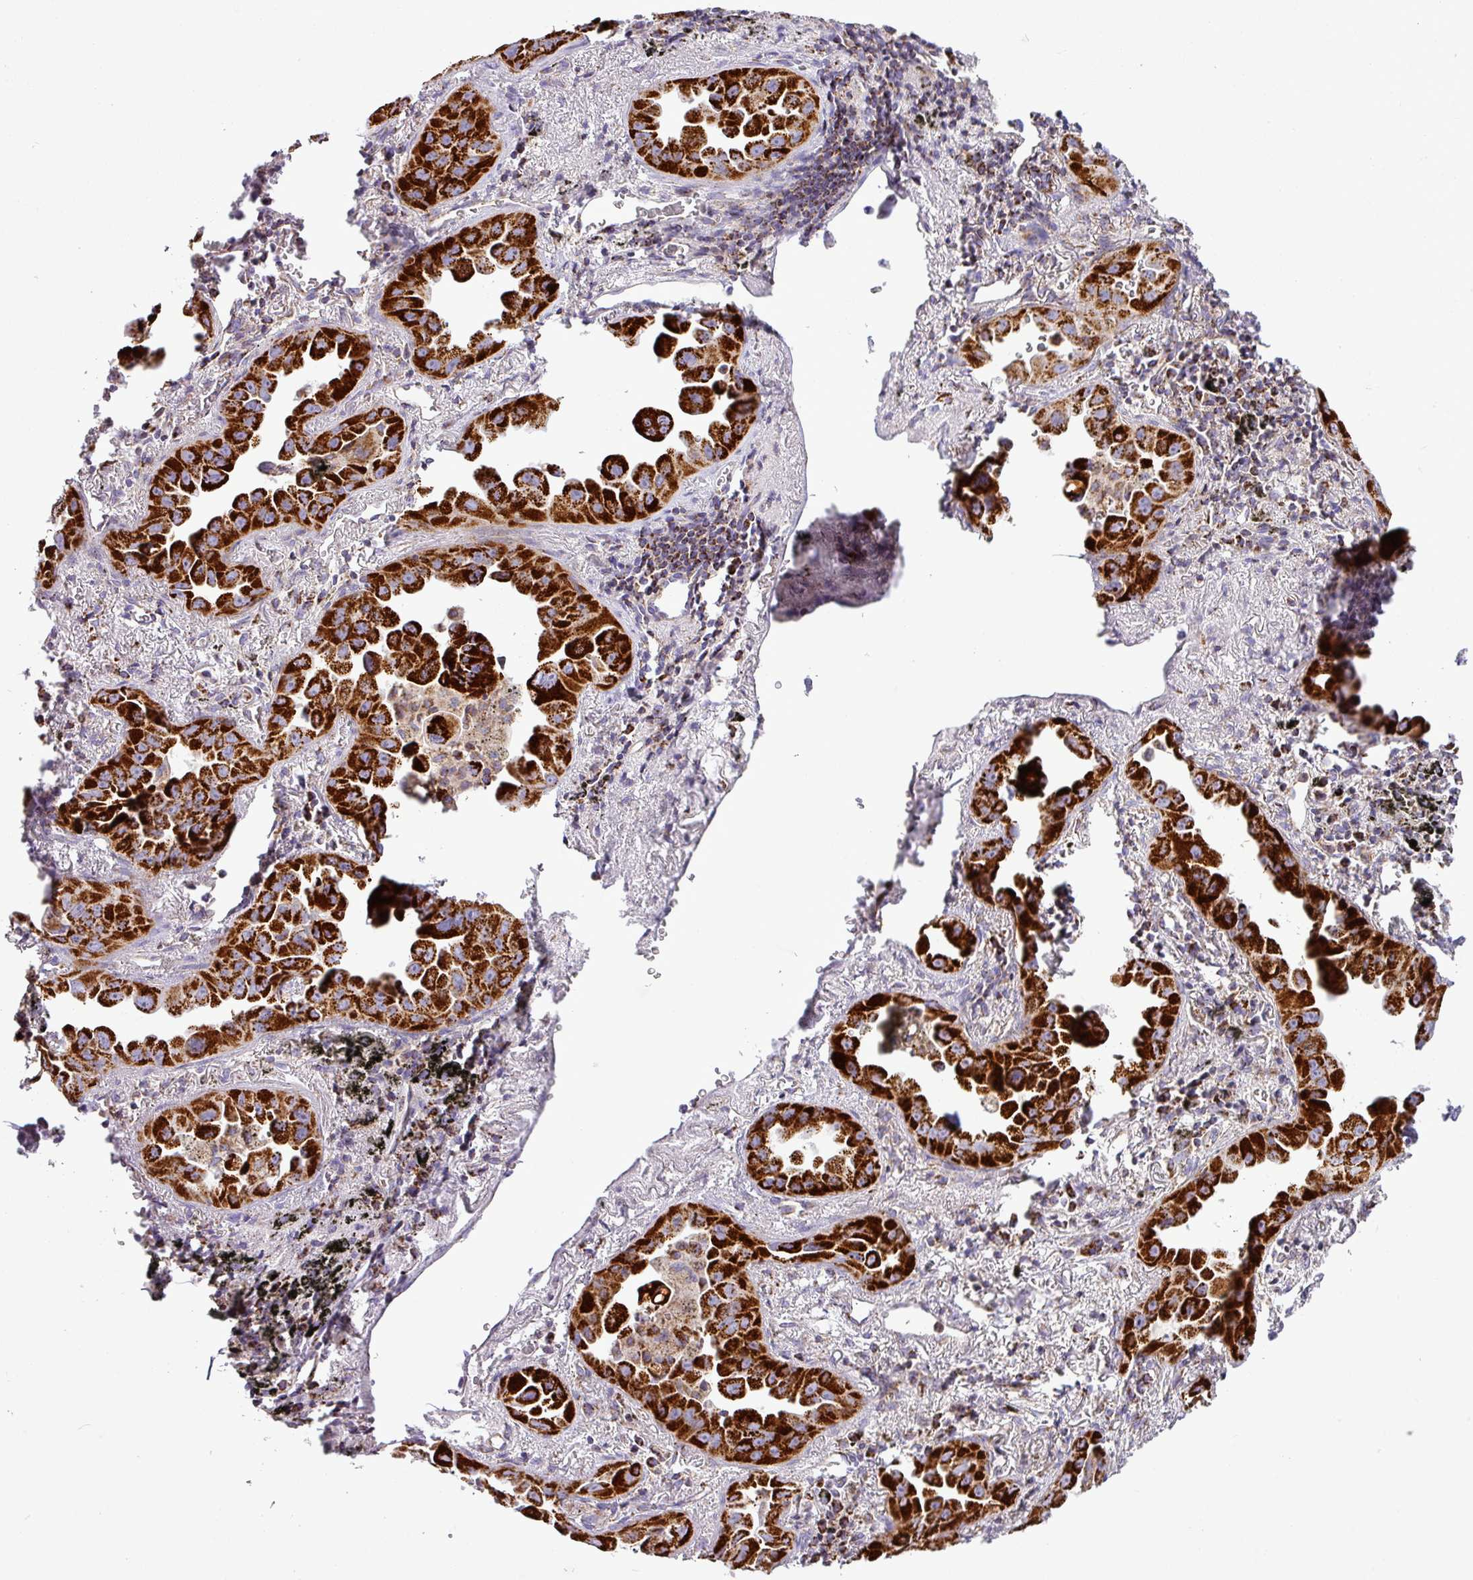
{"staining": {"intensity": "strong", "quantity": ">75%", "location": "cytoplasmic/membranous"}, "tissue": "lung cancer", "cell_type": "Tumor cells", "image_type": "cancer", "snomed": [{"axis": "morphology", "description": "Adenocarcinoma, NOS"}, {"axis": "topography", "description": "Lung"}], "caption": "Lung cancer stained for a protein shows strong cytoplasmic/membranous positivity in tumor cells.", "gene": "ZNF81", "patient": {"sex": "male", "age": 68}}